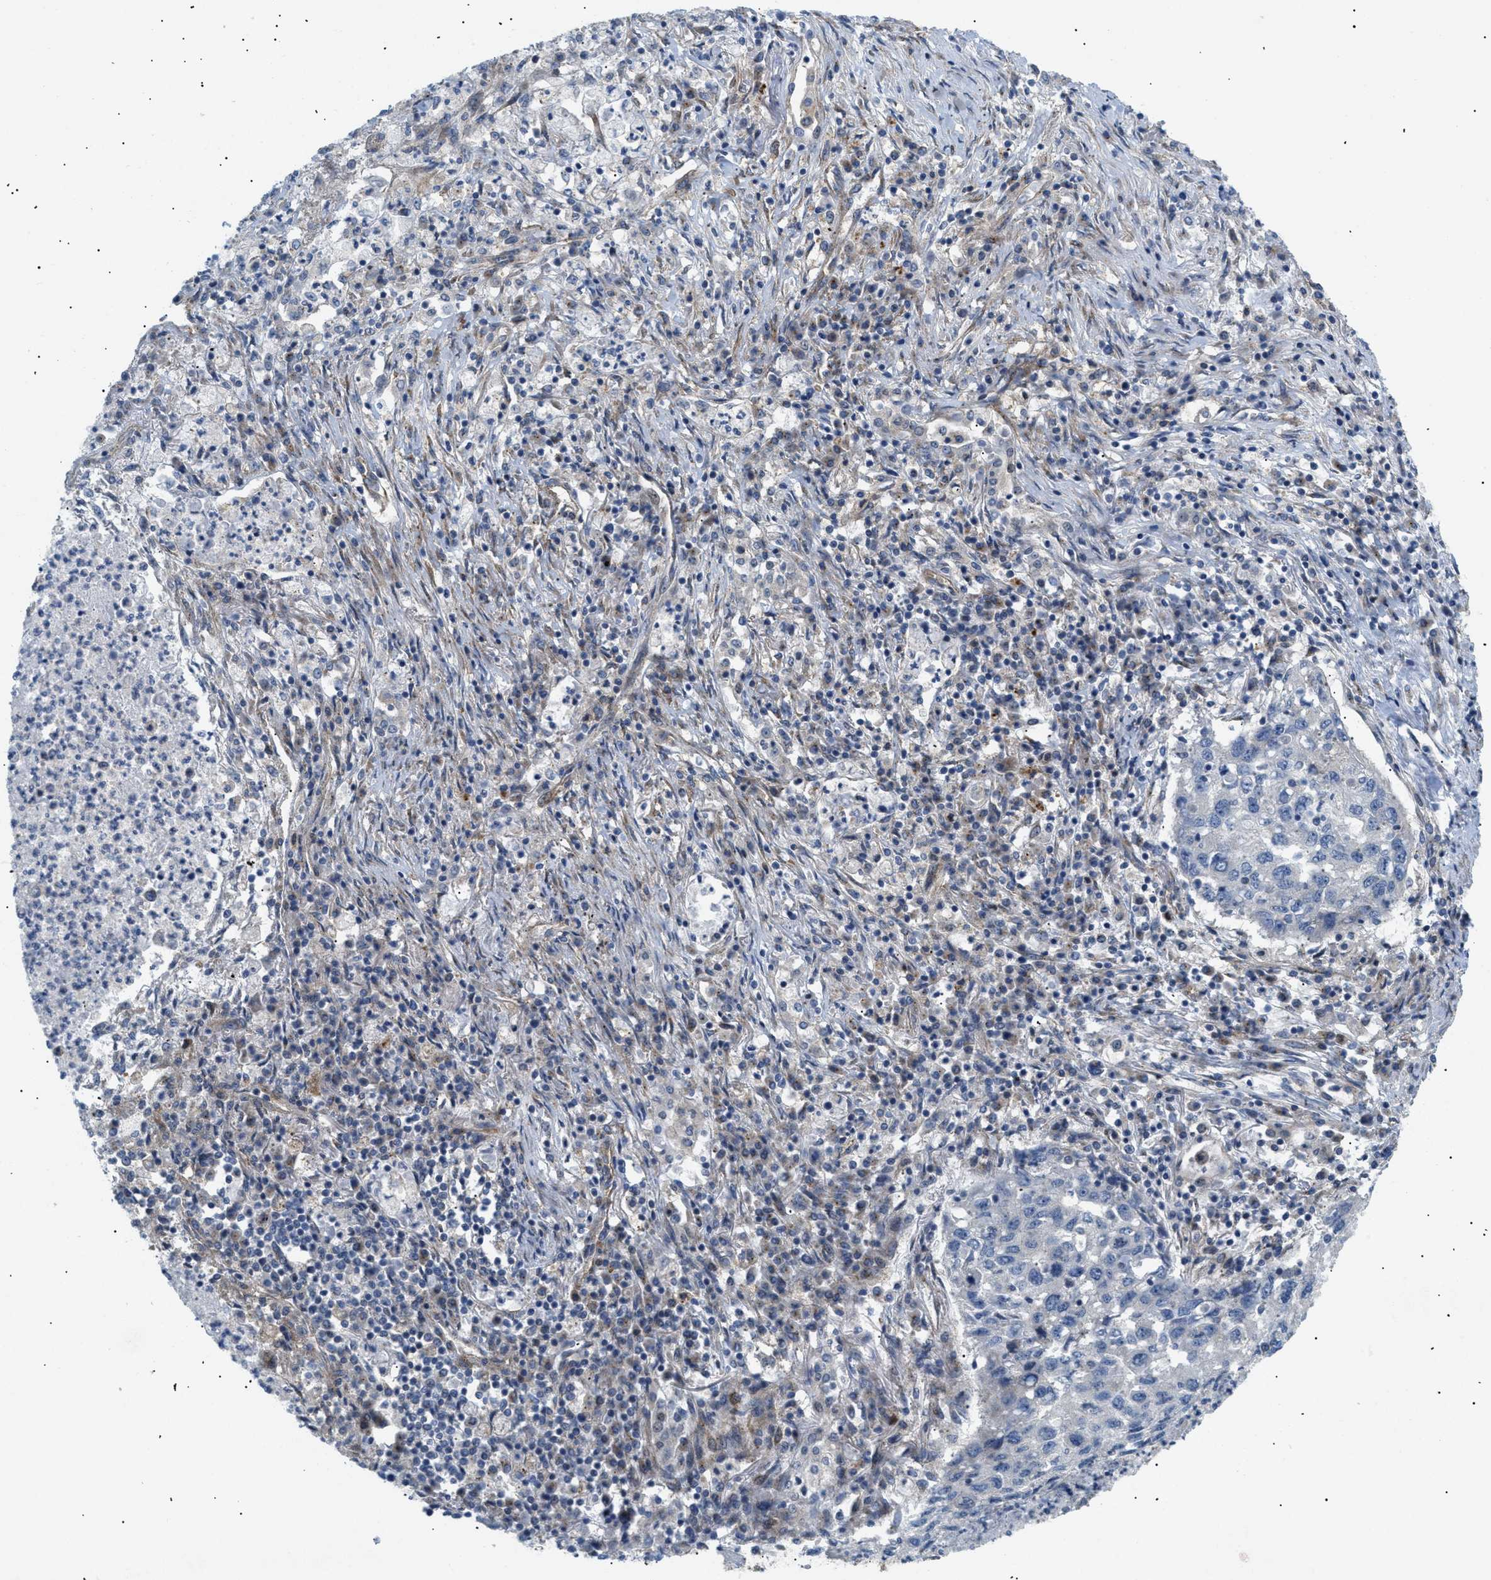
{"staining": {"intensity": "negative", "quantity": "none", "location": "none"}, "tissue": "lung cancer", "cell_type": "Tumor cells", "image_type": "cancer", "snomed": [{"axis": "morphology", "description": "Squamous cell carcinoma, NOS"}, {"axis": "topography", "description": "Lung"}], "caption": "An immunohistochemistry (IHC) histopathology image of lung squamous cell carcinoma is shown. There is no staining in tumor cells of lung squamous cell carcinoma.", "gene": "DCTN4", "patient": {"sex": "female", "age": 63}}